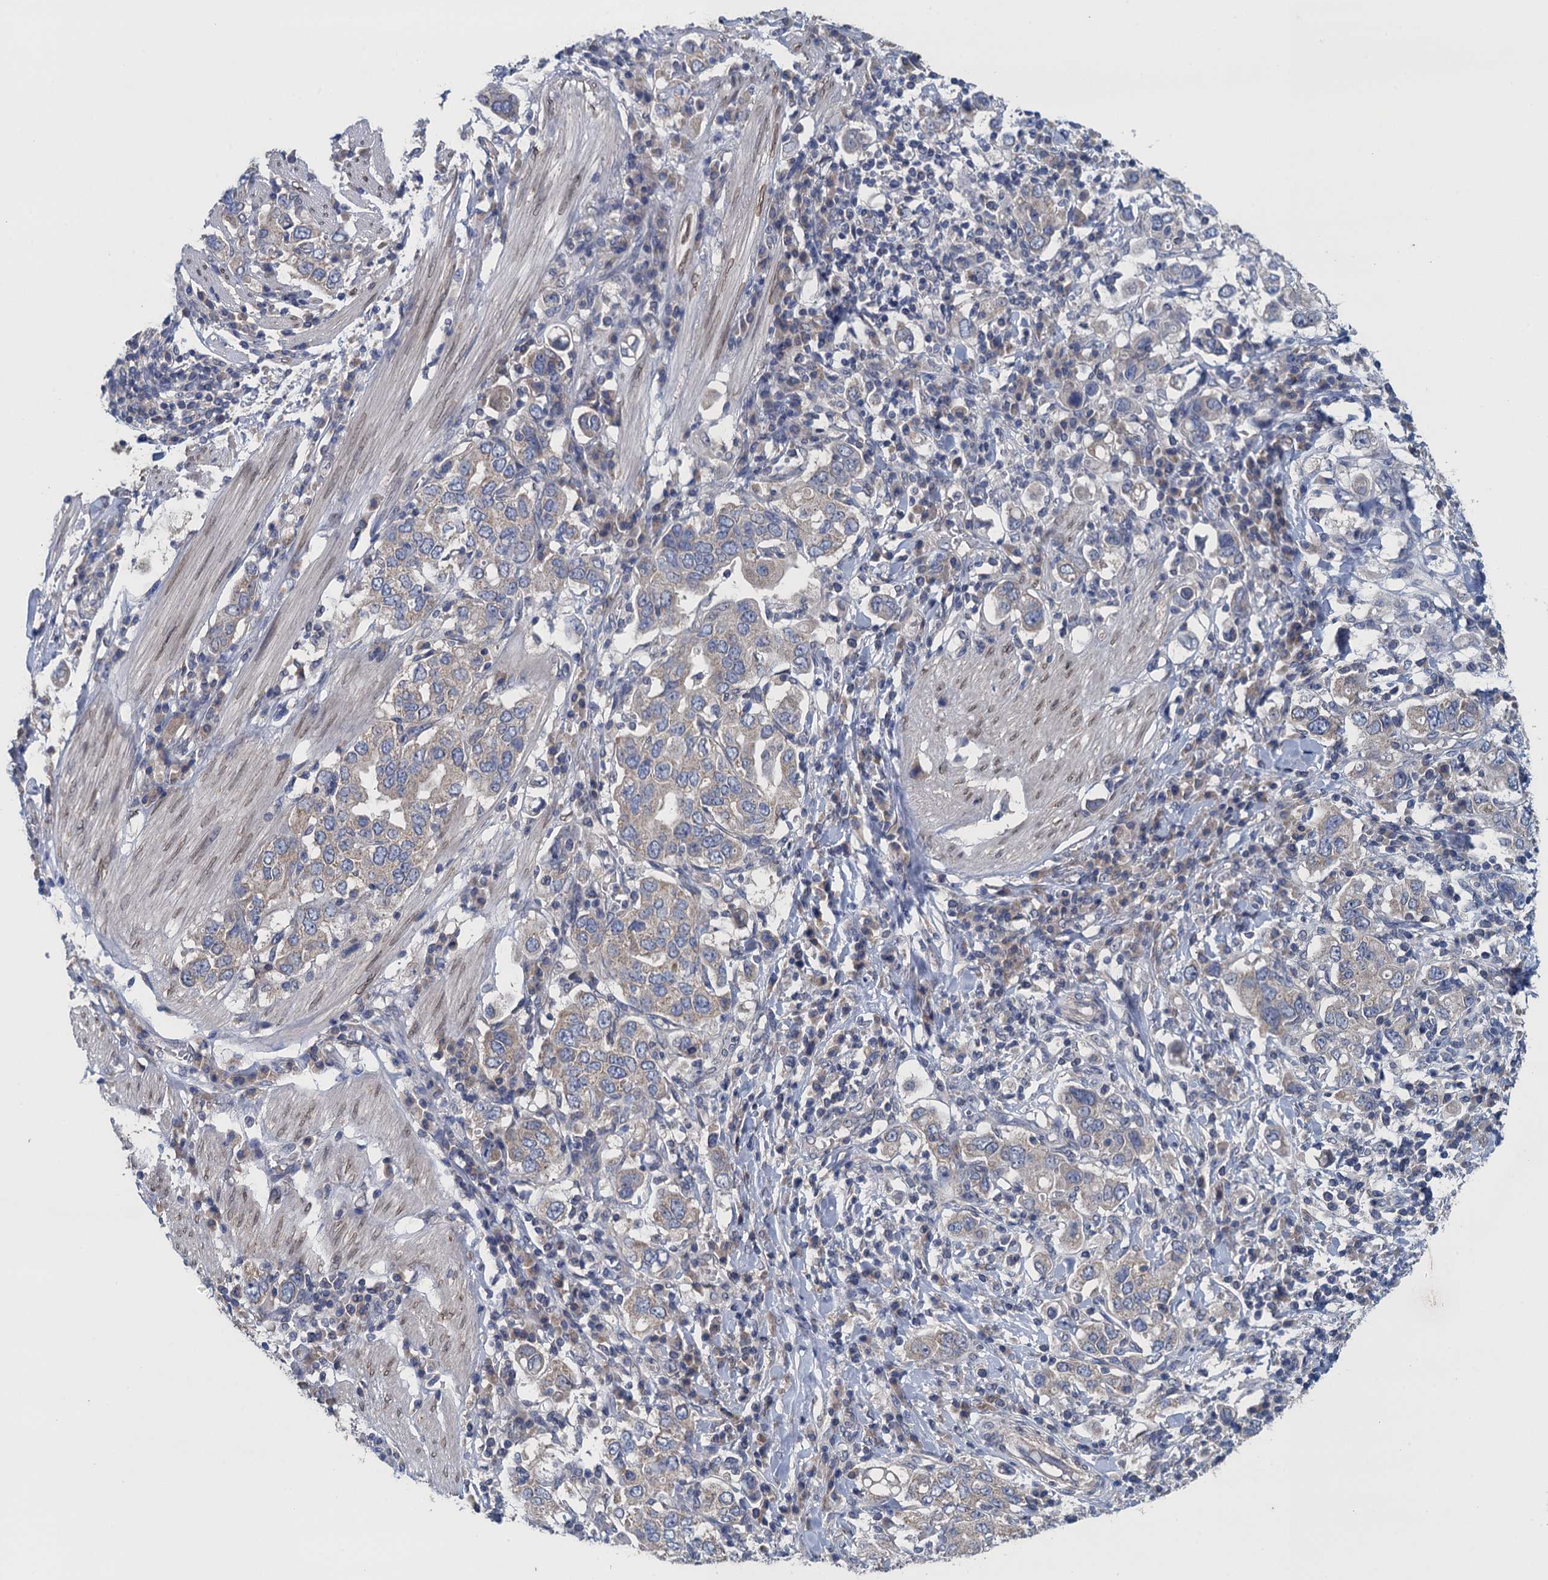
{"staining": {"intensity": "weak", "quantity": "<25%", "location": "cytoplasmic/membranous"}, "tissue": "stomach cancer", "cell_type": "Tumor cells", "image_type": "cancer", "snomed": [{"axis": "morphology", "description": "Adenocarcinoma, NOS"}, {"axis": "topography", "description": "Stomach, upper"}], "caption": "IHC histopathology image of human adenocarcinoma (stomach) stained for a protein (brown), which reveals no positivity in tumor cells. The staining is performed using DAB brown chromogen with nuclei counter-stained in using hematoxylin.", "gene": "CTU2", "patient": {"sex": "male", "age": 62}}